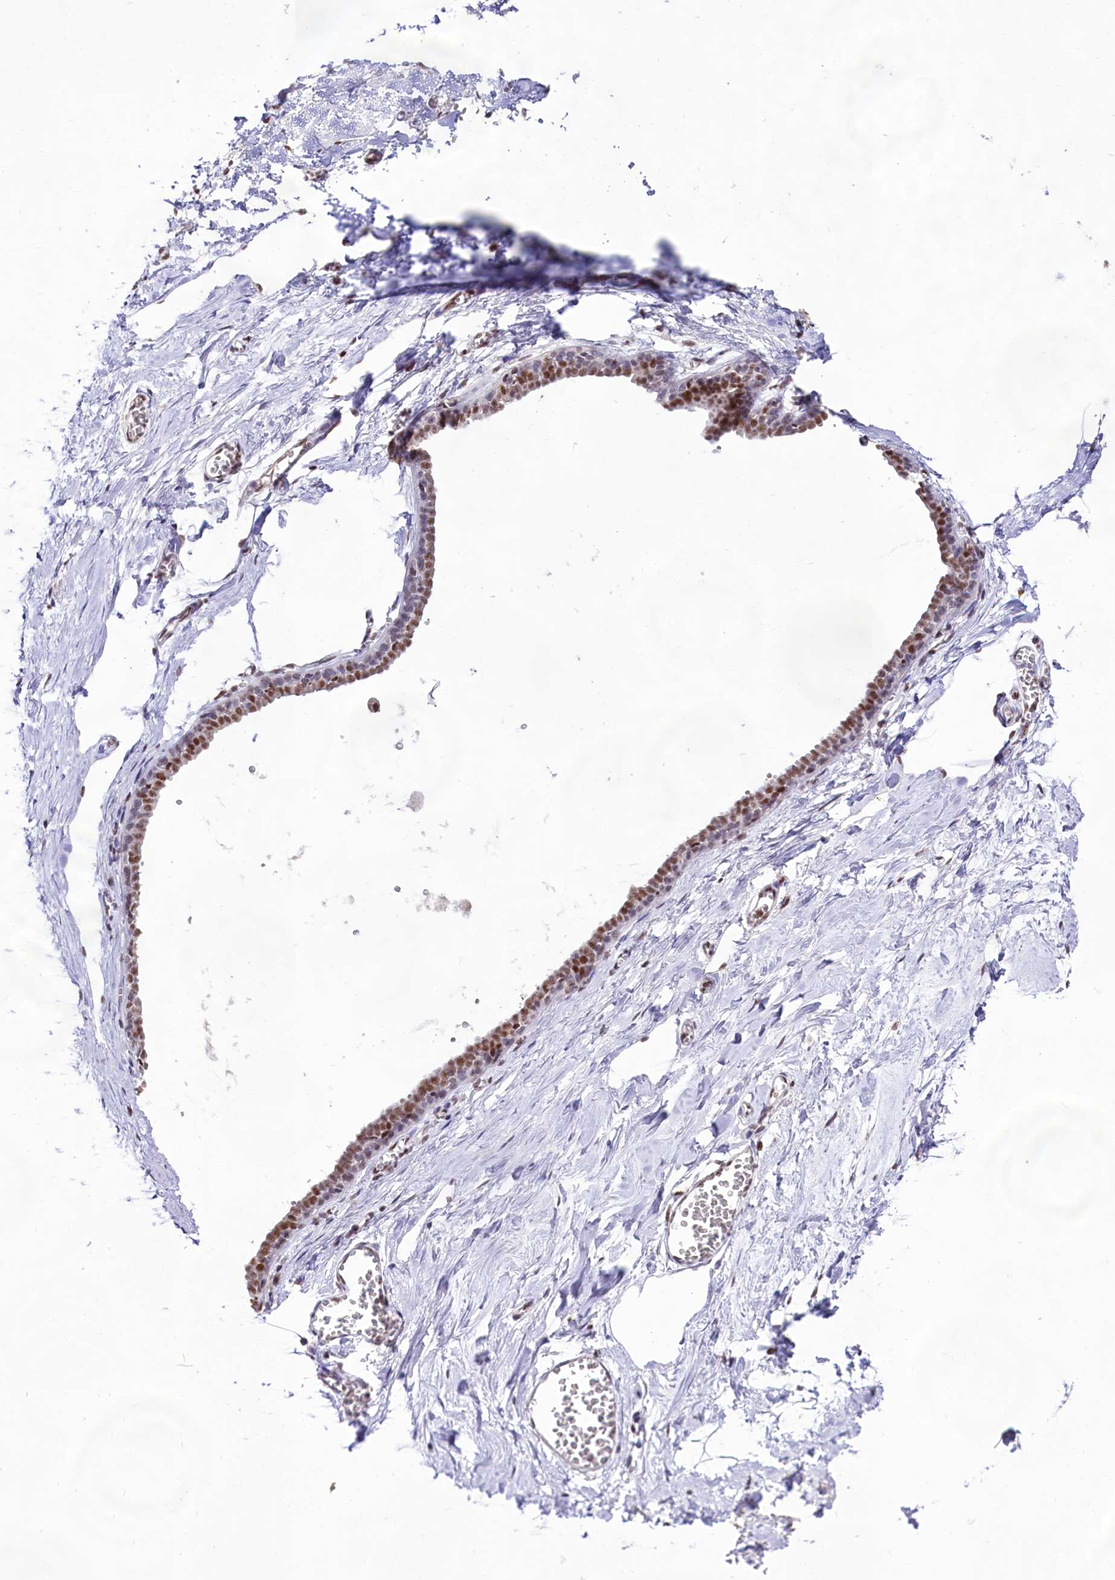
{"staining": {"intensity": "moderate", "quantity": ">75%", "location": "nuclear"}, "tissue": "breast", "cell_type": "Adipocytes", "image_type": "normal", "snomed": [{"axis": "morphology", "description": "Normal tissue, NOS"}, {"axis": "topography", "description": "Breast"}], "caption": "Protein analysis of normal breast shows moderate nuclear staining in approximately >75% of adipocytes.", "gene": "HIRA", "patient": {"sex": "female", "age": 27}}